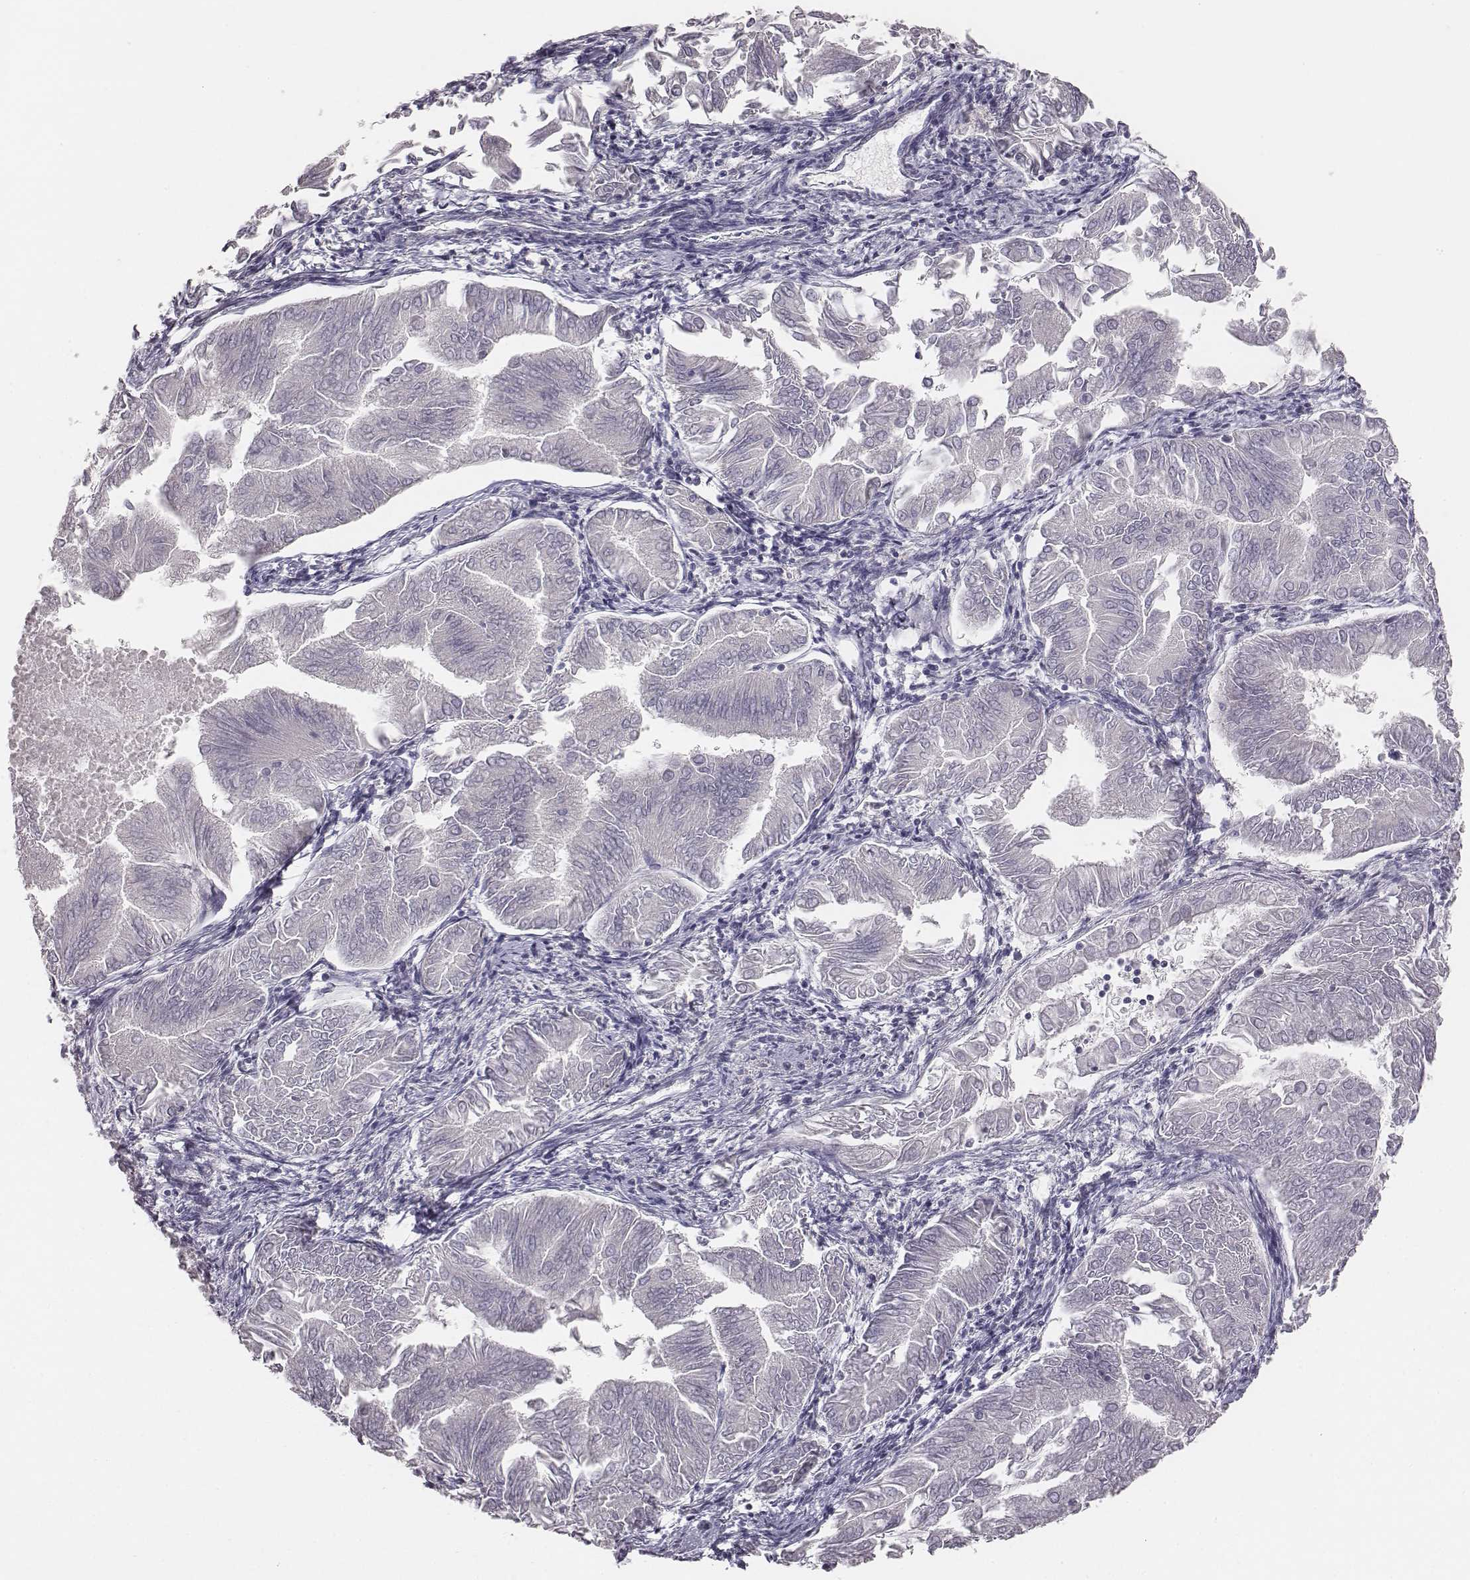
{"staining": {"intensity": "negative", "quantity": "none", "location": "none"}, "tissue": "endometrial cancer", "cell_type": "Tumor cells", "image_type": "cancer", "snomed": [{"axis": "morphology", "description": "Adenocarcinoma, NOS"}, {"axis": "topography", "description": "Endometrium"}], "caption": "An IHC image of endometrial cancer is shown. There is no staining in tumor cells of endometrial cancer.", "gene": "MYH6", "patient": {"sex": "female", "age": 53}}